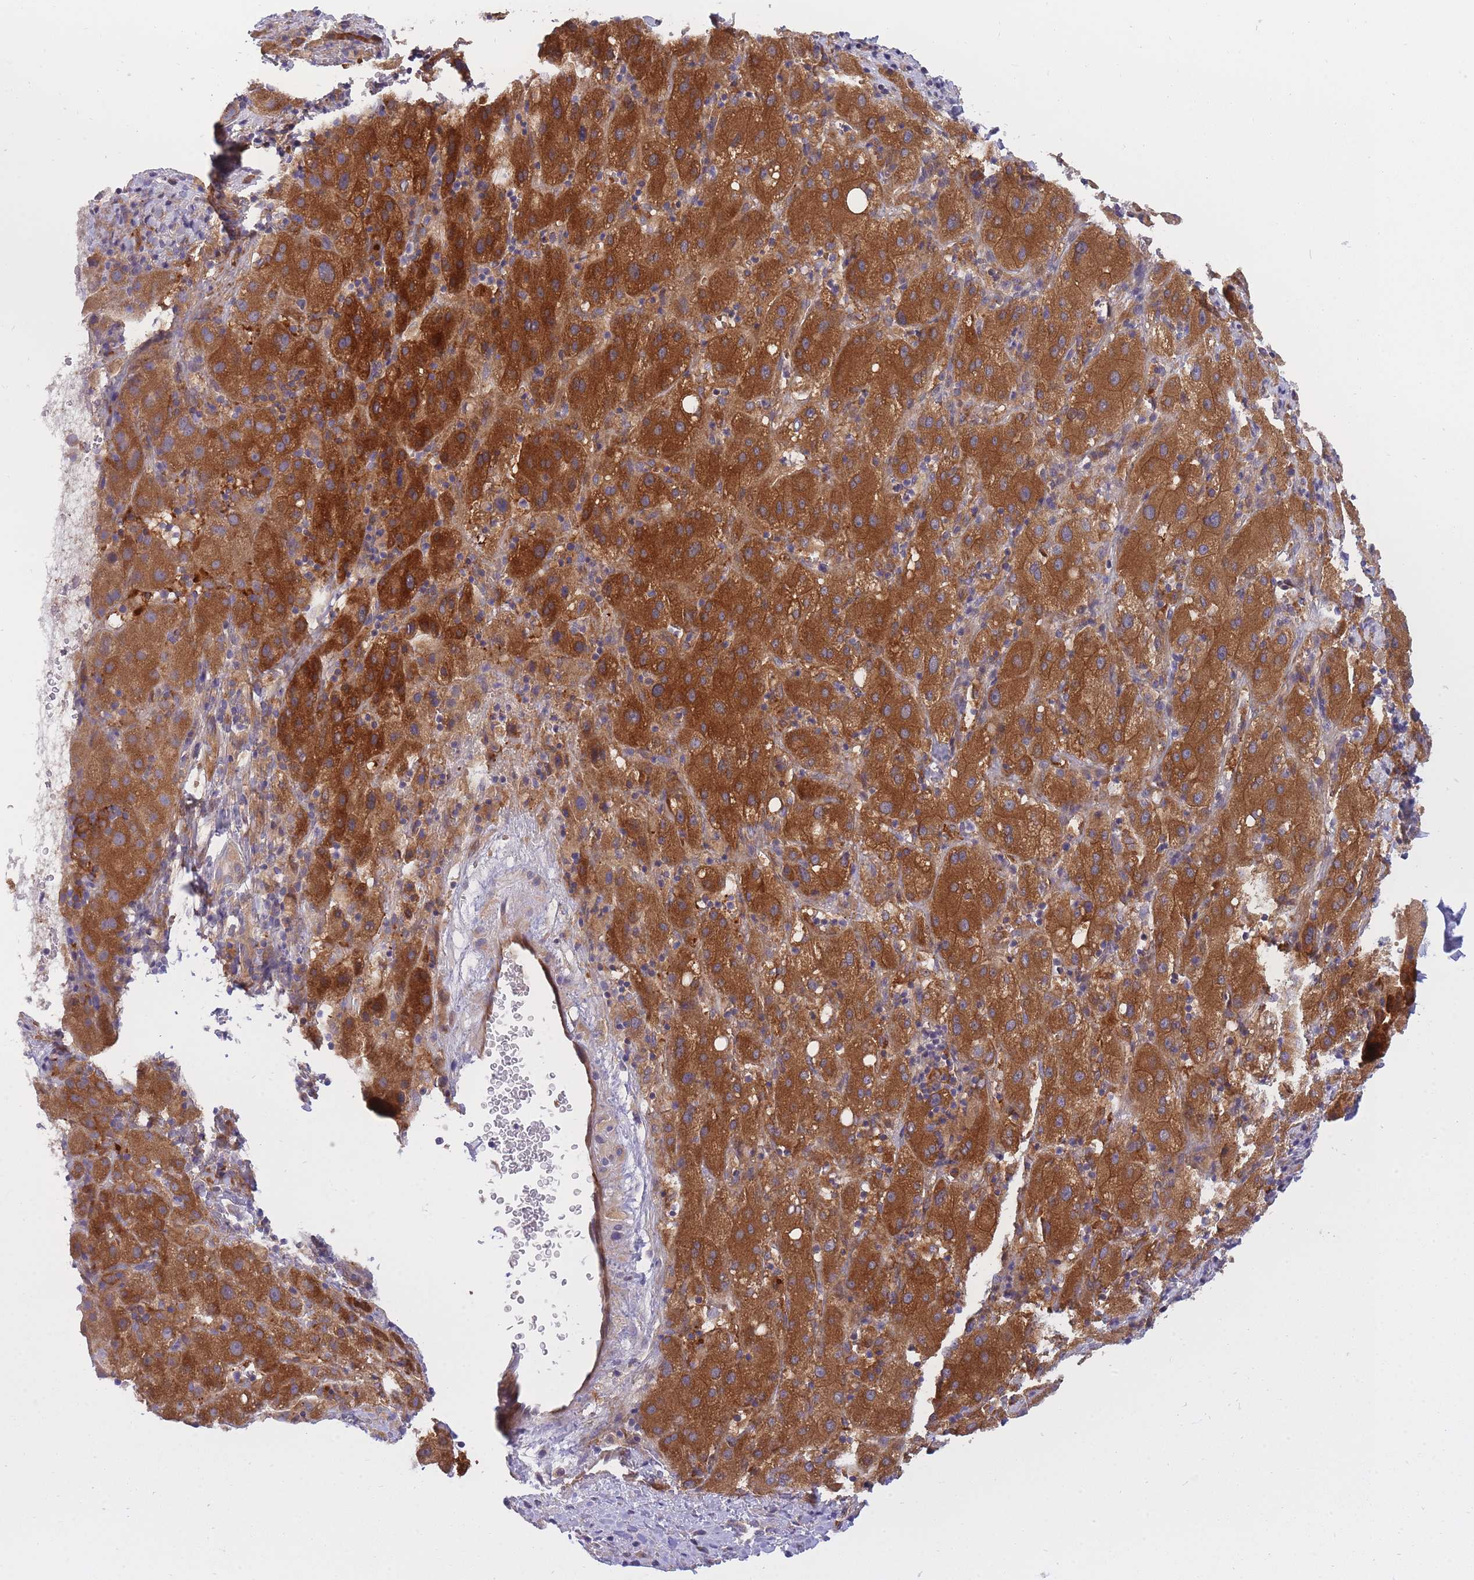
{"staining": {"intensity": "strong", "quantity": ">75%", "location": "cytoplasmic/membranous"}, "tissue": "liver cancer", "cell_type": "Tumor cells", "image_type": "cancer", "snomed": [{"axis": "morphology", "description": "Carcinoma, Hepatocellular, NOS"}, {"axis": "topography", "description": "Liver"}], "caption": "Brown immunohistochemical staining in human liver cancer (hepatocellular carcinoma) exhibits strong cytoplasmic/membranous staining in about >75% of tumor cells.", "gene": "CRYGN", "patient": {"sex": "female", "age": 58}}